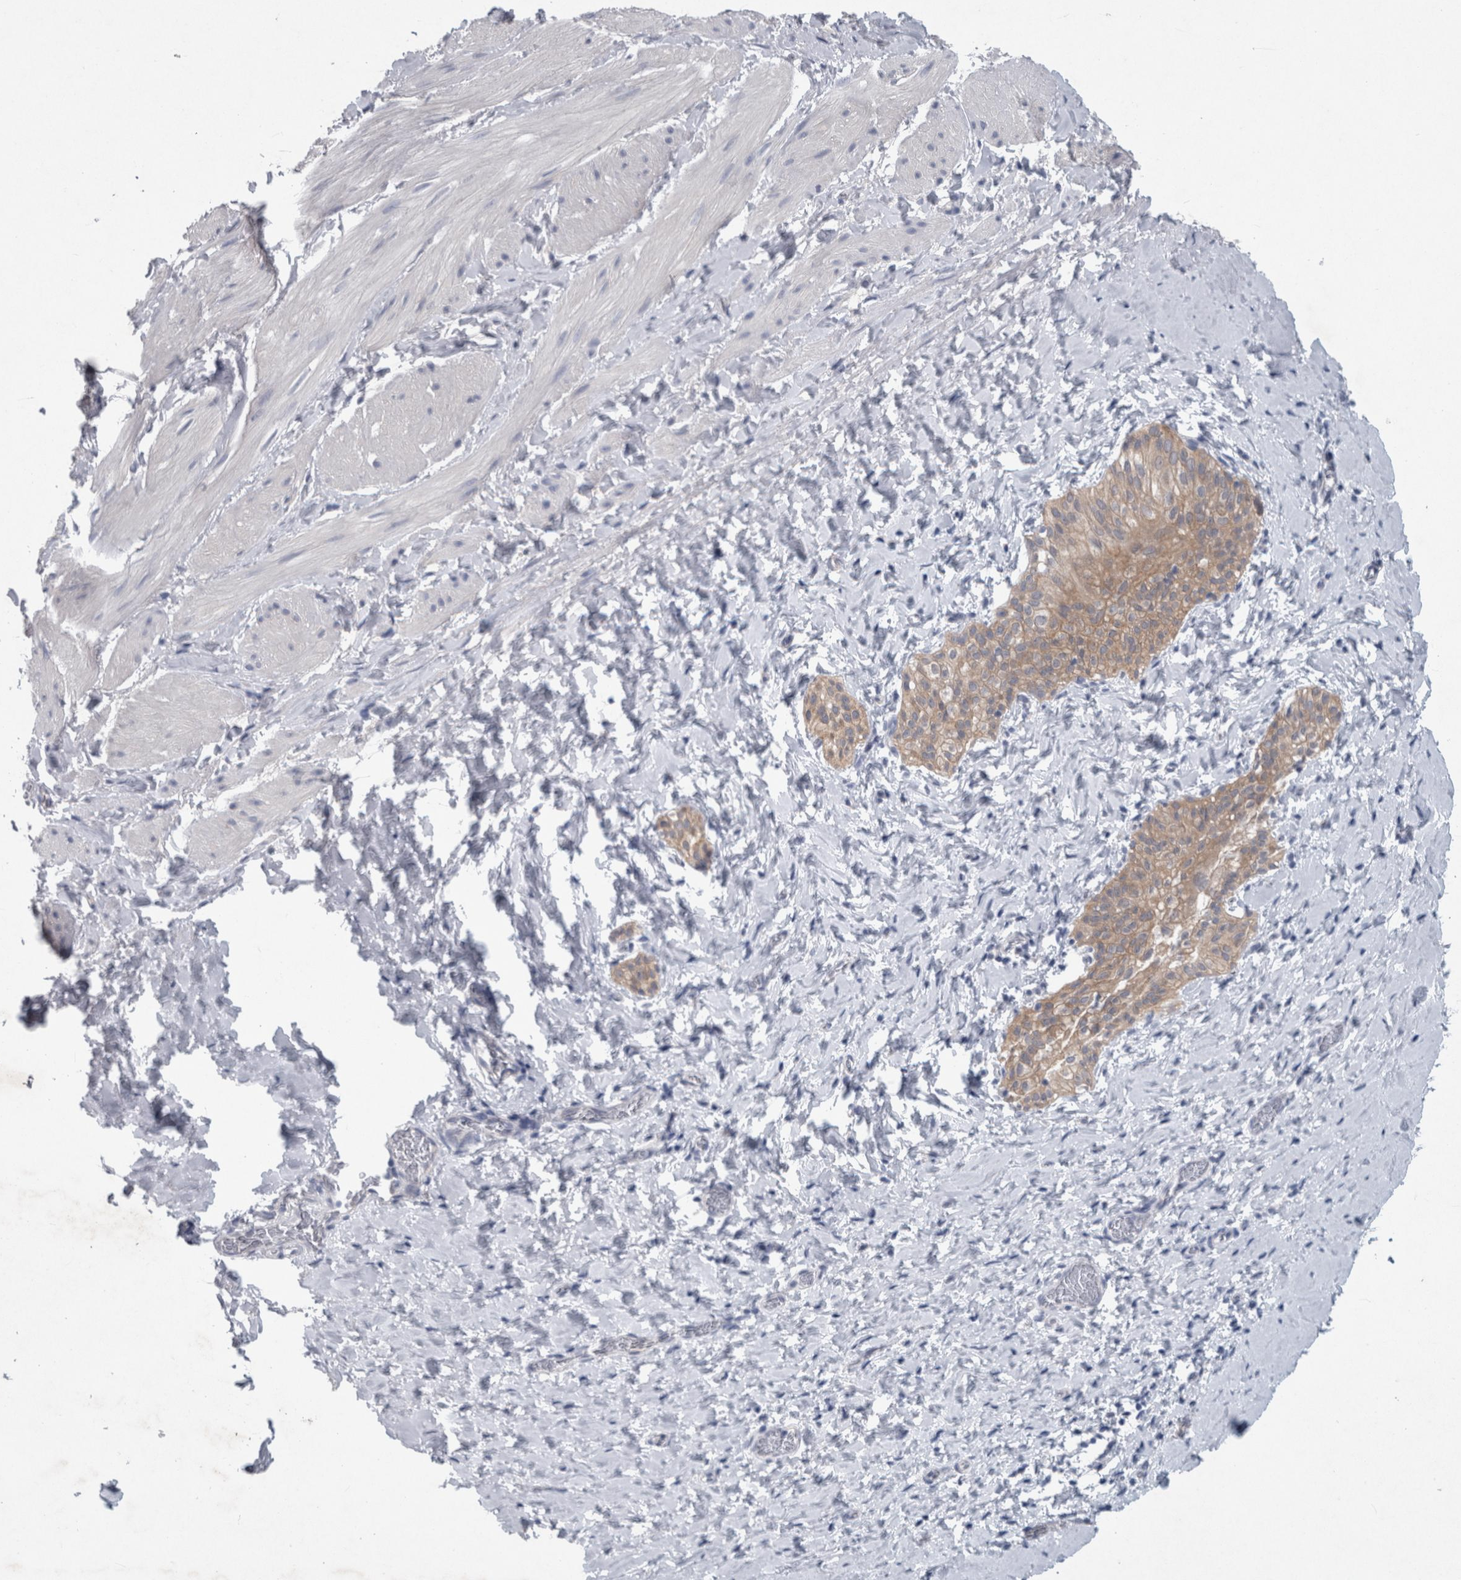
{"staining": {"intensity": "negative", "quantity": "none", "location": "none"}, "tissue": "smooth muscle", "cell_type": "Smooth muscle cells", "image_type": "normal", "snomed": [{"axis": "morphology", "description": "Normal tissue, NOS"}, {"axis": "topography", "description": "Smooth muscle"}], "caption": "IHC image of normal smooth muscle stained for a protein (brown), which exhibits no expression in smooth muscle cells.", "gene": "FAM83H", "patient": {"sex": "male", "age": 16}}